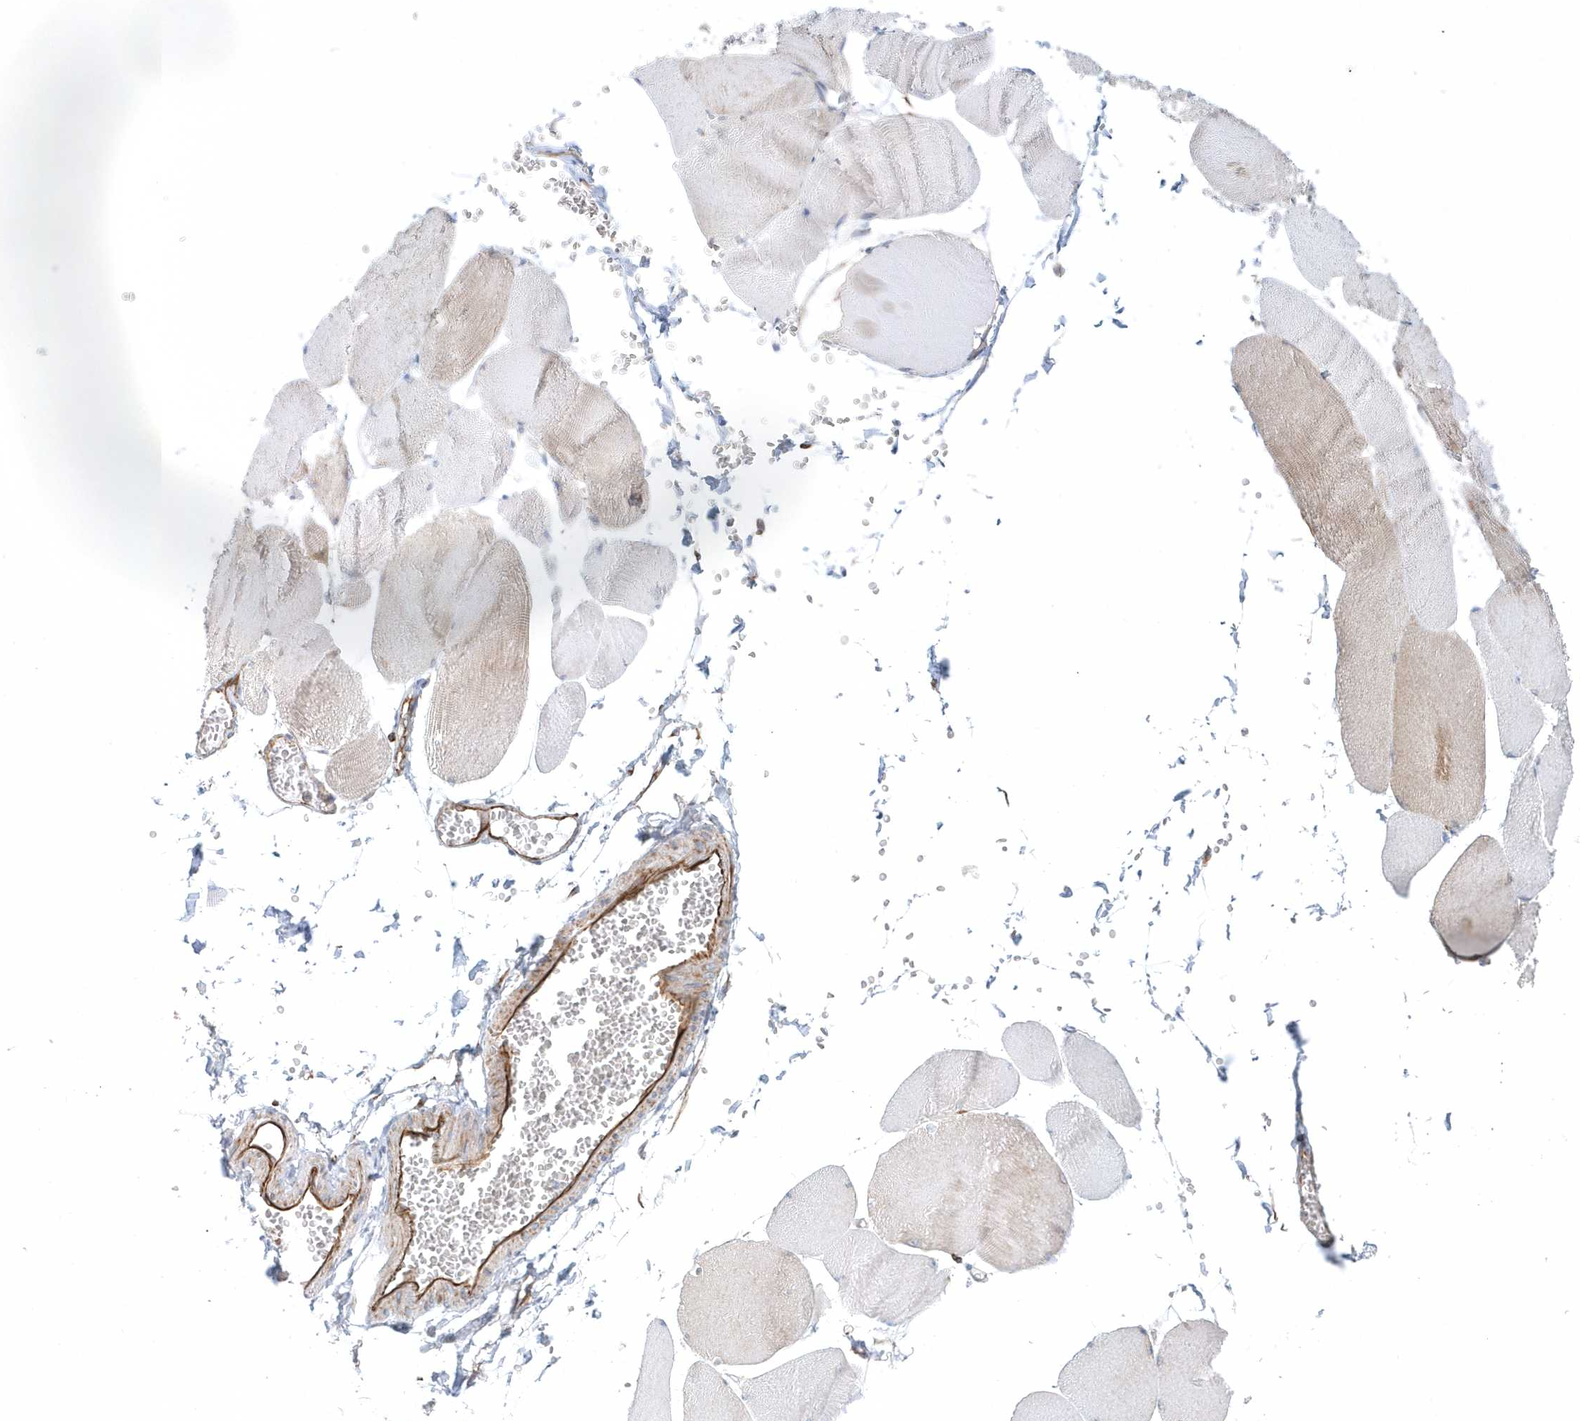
{"staining": {"intensity": "weak", "quantity": "<25%", "location": "cytoplasmic/membranous"}, "tissue": "skeletal muscle", "cell_type": "Myocytes", "image_type": "normal", "snomed": [{"axis": "morphology", "description": "Normal tissue, NOS"}, {"axis": "morphology", "description": "Basal cell carcinoma"}, {"axis": "topography", "description": "Skeletal muscle"}], "caption": "Human skeletal muscle stained for a protein using immunohistochemistry reveals no expression in myocytes.", "gene": "GPR152", "patient": {"sex": "female", "age": 64}}